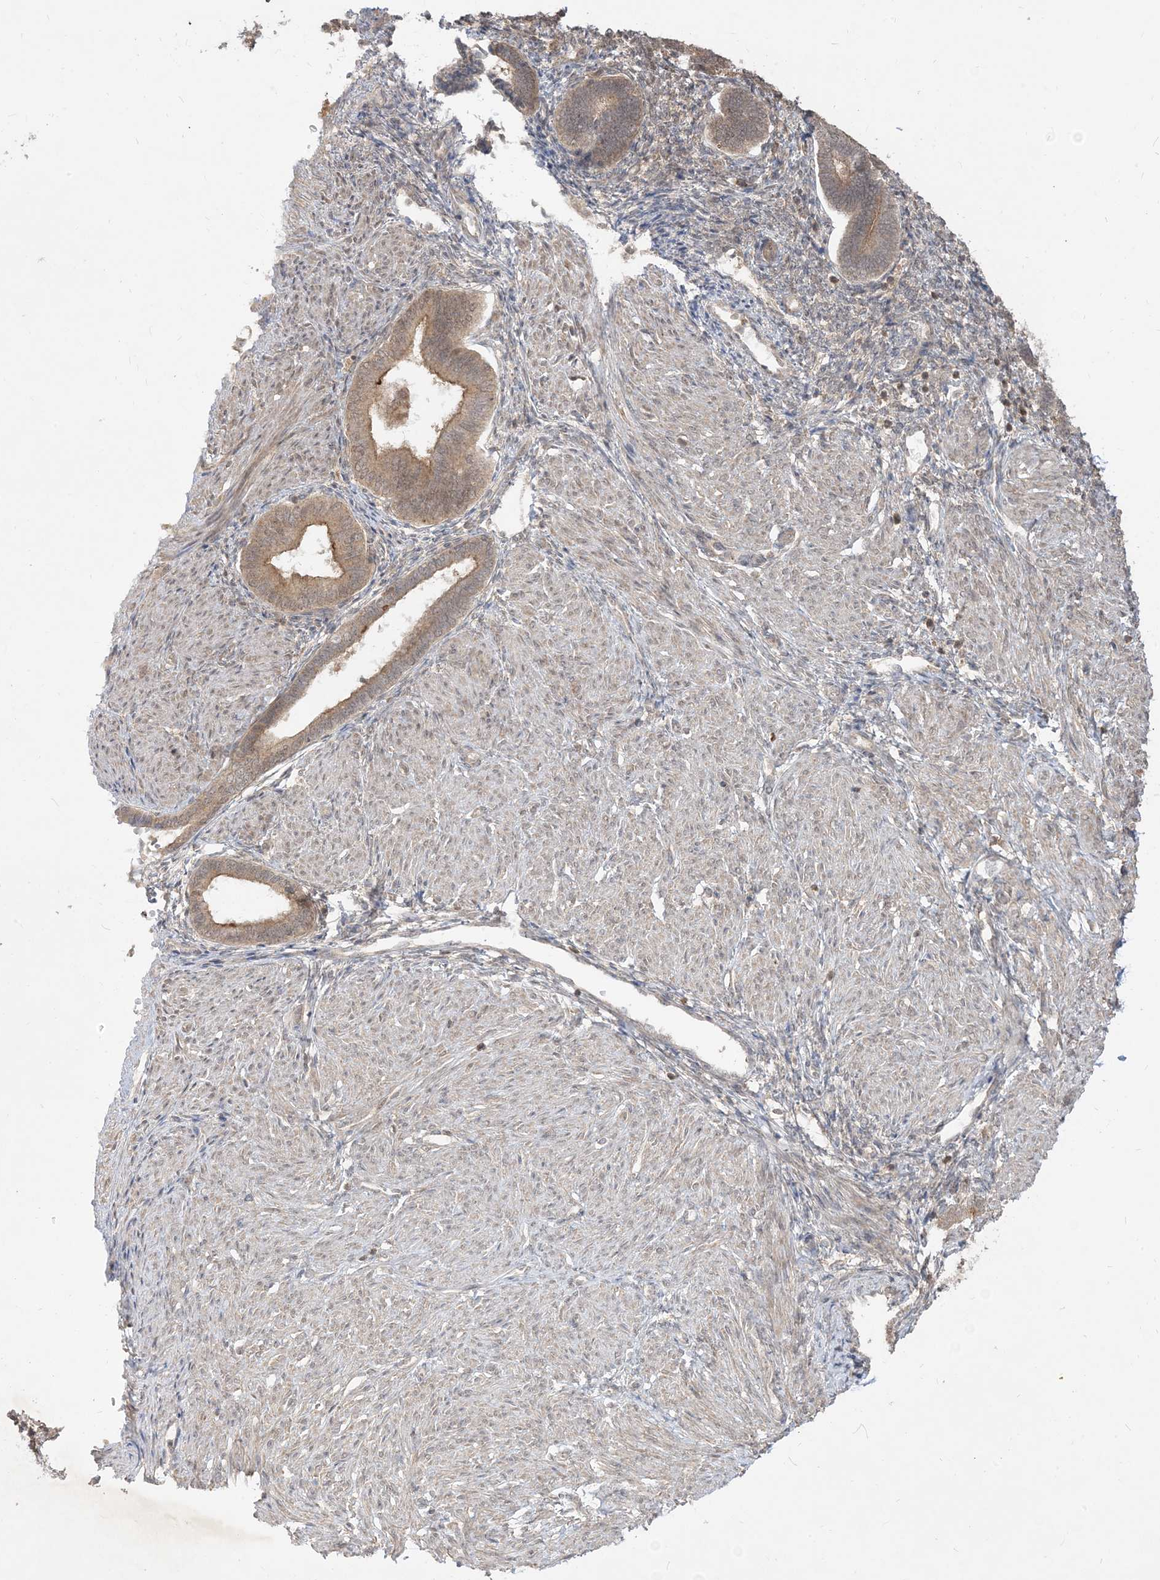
{"staining": {"intensity": "weak", "quantity": "25%-75%", "location": "cytoplasmic/membranous"}, "tissue": "endometrium", "cell_type": "Cells in endometrial stroma", "image_type": "normal", "snomed": [{"axis": "morphology", "description": "Normal tissue, NOS"}, {"axis": "topography", "description": "Endometrium"}], "caption": "IHC histopathology image of normal human endometrium stained for a protein (brown), which reveals low levels of weak cytoplasmic/membranous expression in about 25%-75% of cells in endometrial stroma.", "gene": "TBCC", "patient": {"sex": "female", "age": 53}}